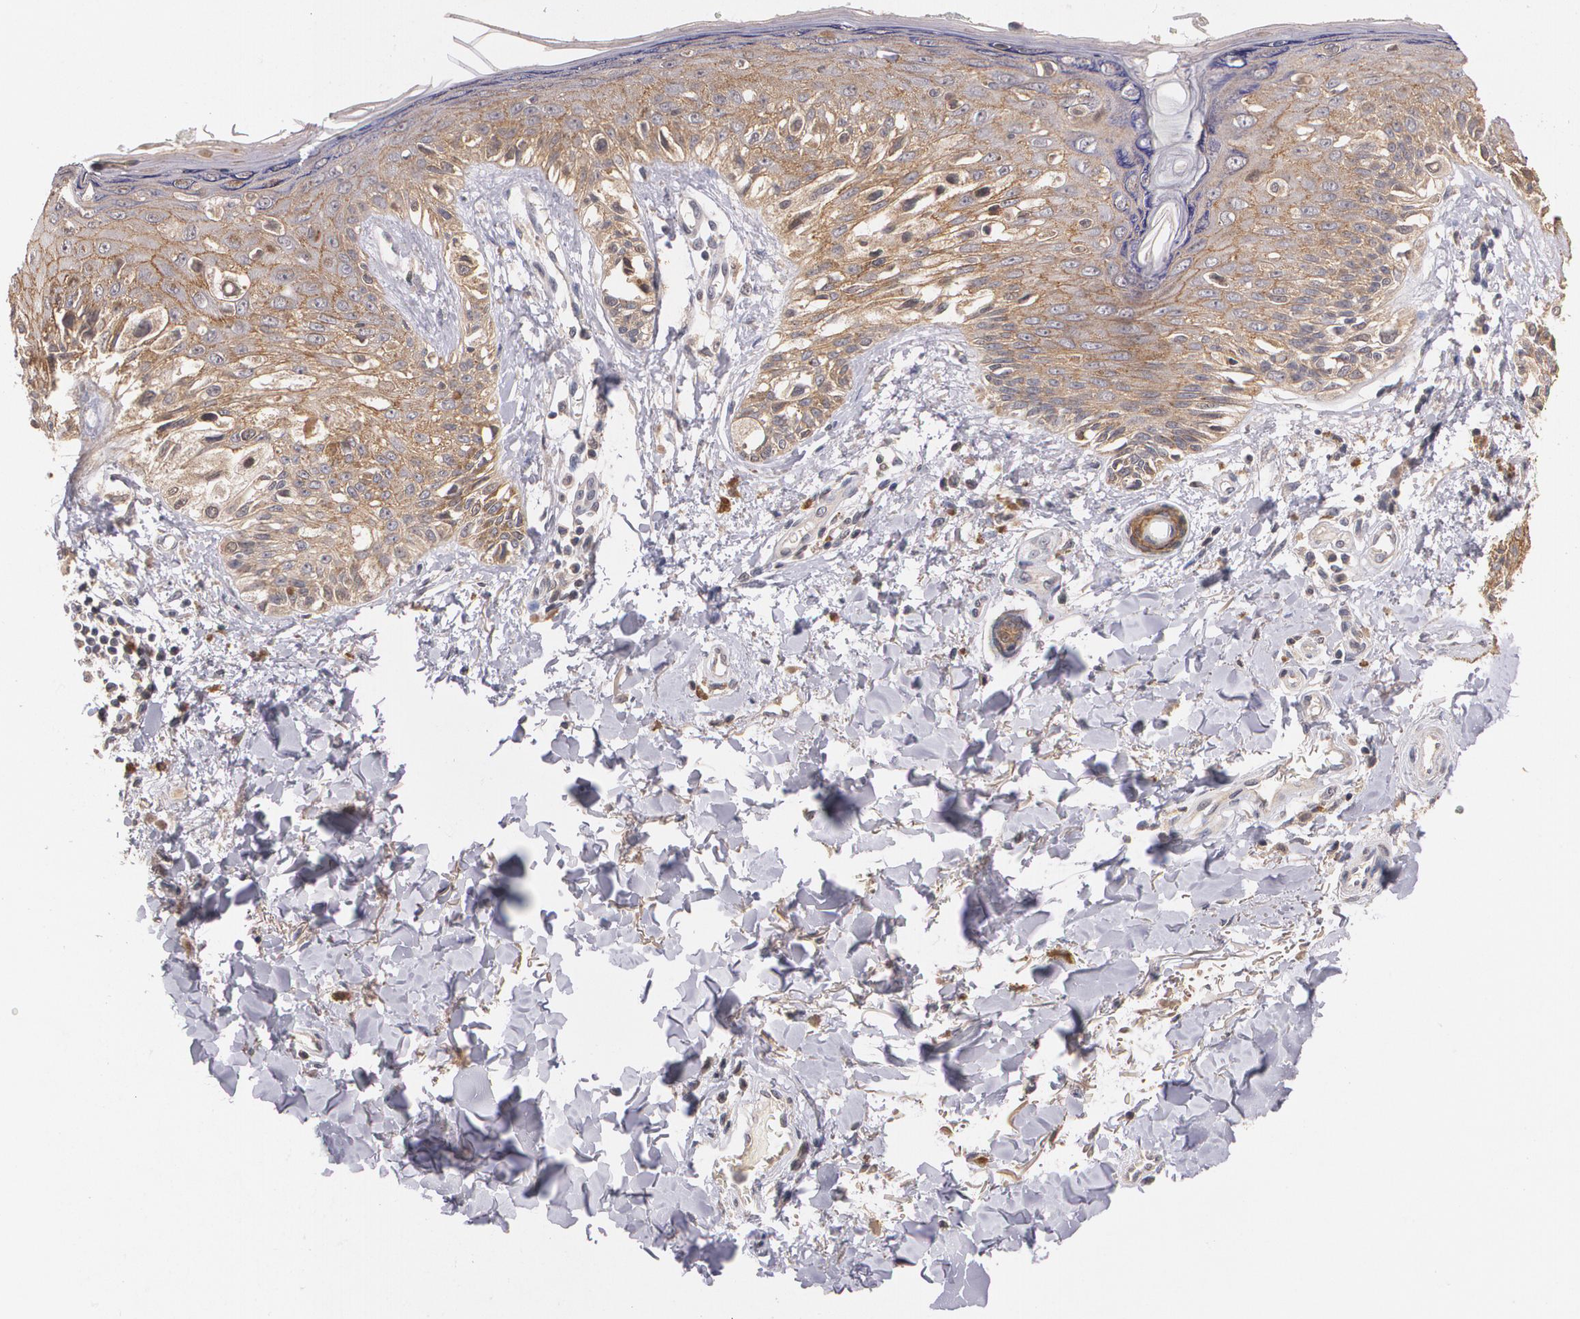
{"staining": {"intensity": "moderate", "quantity": ">75%", "location": "cytoplasmic/membranous"}, "tissue": "melanoma", "cell_type": "Tumor cells", "image_type": "cancer", "snomed": [{"axis": "morphology", "description": "Malignant melanoma, NOS"}, {"axis": "topography", "description": "Skin"}], "caption": "Immunohistochemistry (IHC) of malignant melanoma reveals medium levels of moderate cytoplasmic/membranous expression in approximately >75% of tumor cells.", "gene": "IFNGR2", "patient": {"sex": "female", "age": 82}}